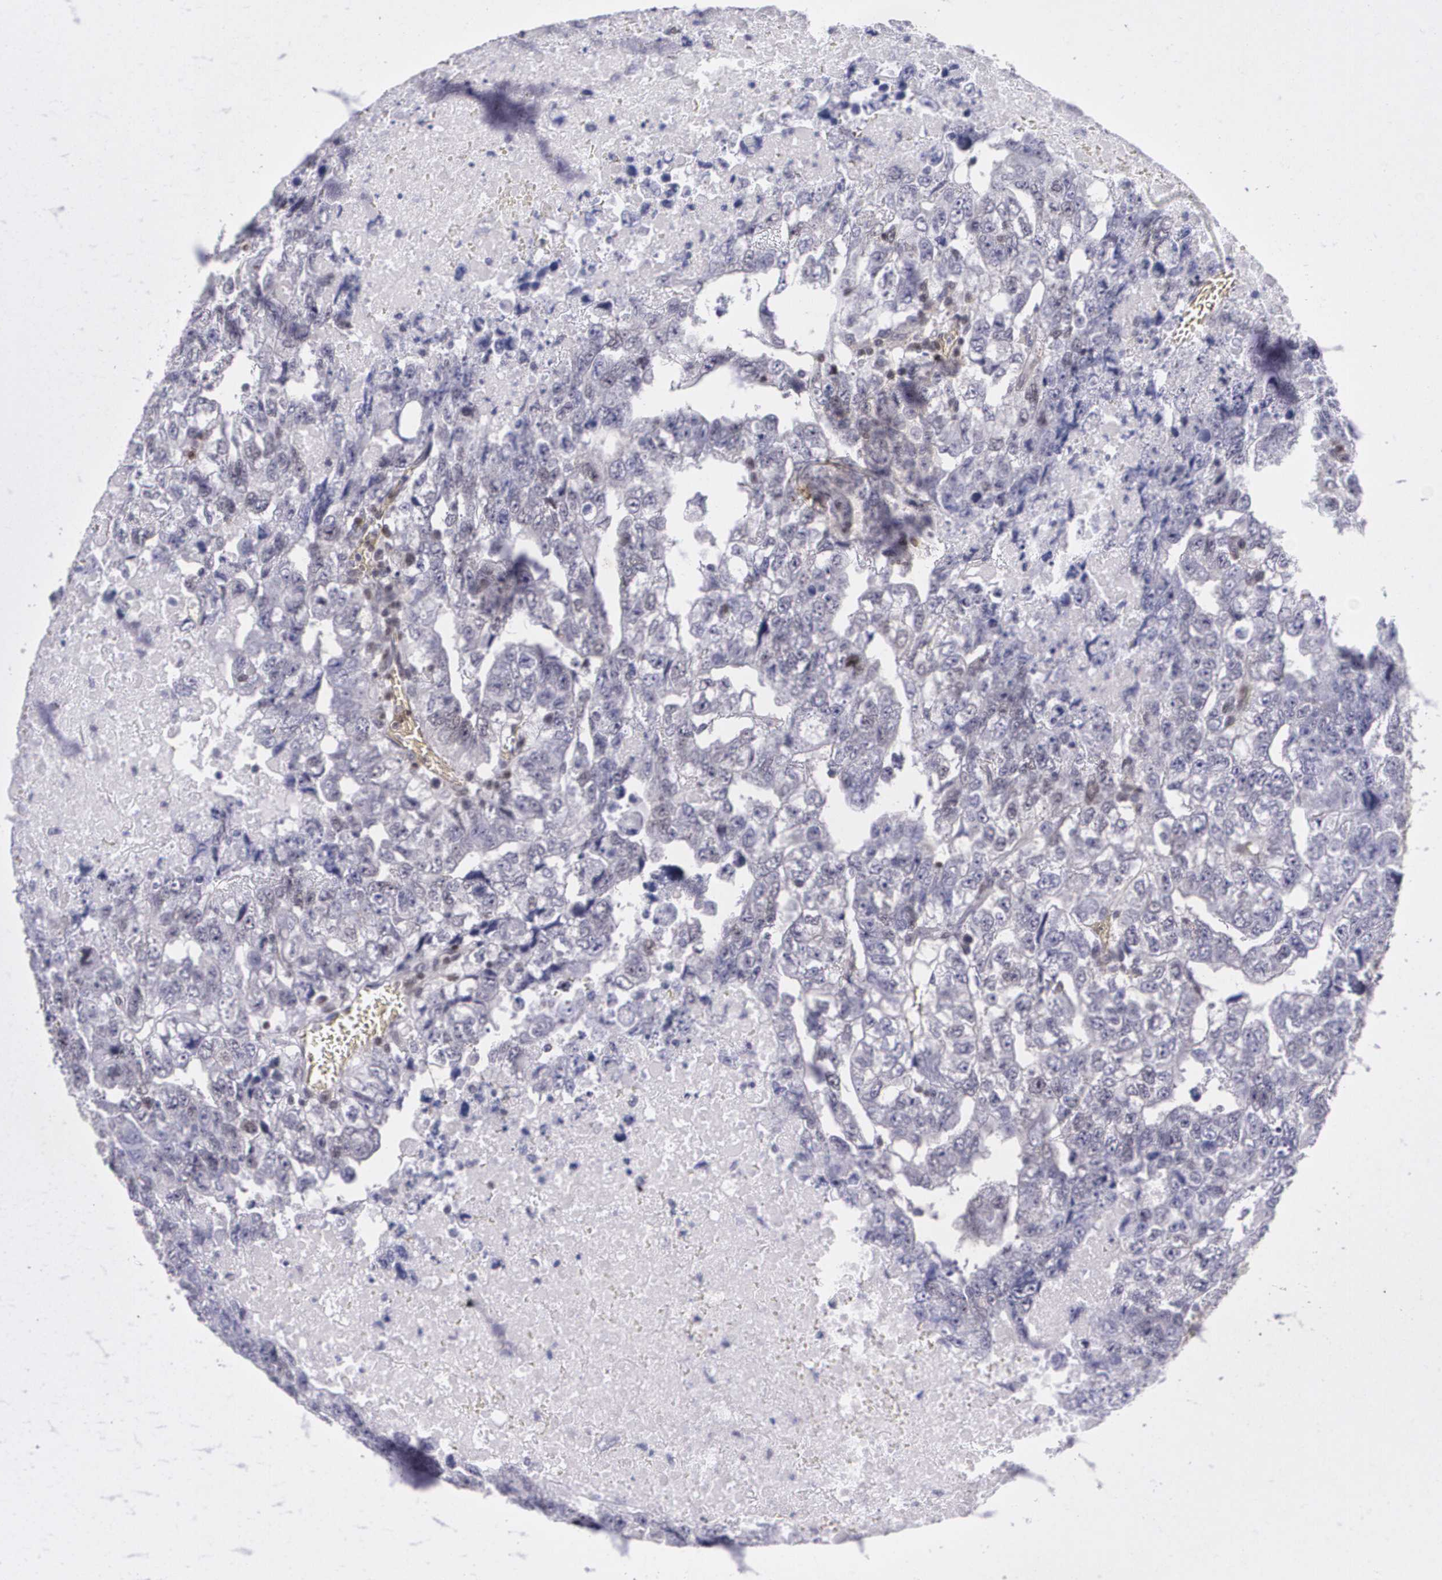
{"staining": {"intensity": "negative", "quantity": "none", "location": "none"}, "tissue": "testis cancer", "cell_type": "Tumor cells", "image_type": "cancer", "snomed": [{"axis": "morphology", "description": "Carcinoma, Embryonal, NOS"}, {"axis": "topography", "description": "Testis"}], "caption": "This image is of testis cancer stained with immunohistochemistry to label a protein in brown with the nuclei are counter-stained blue. There is no expression in tumor cells. Brightfield microscopy of IHC stained with DAB (3,3'-diaminobenzidine) (brown) and hematoxylin (blue), captured at high magnification.", "gene": "MGMT", "patient": {"sex": "male", "age": 36}}